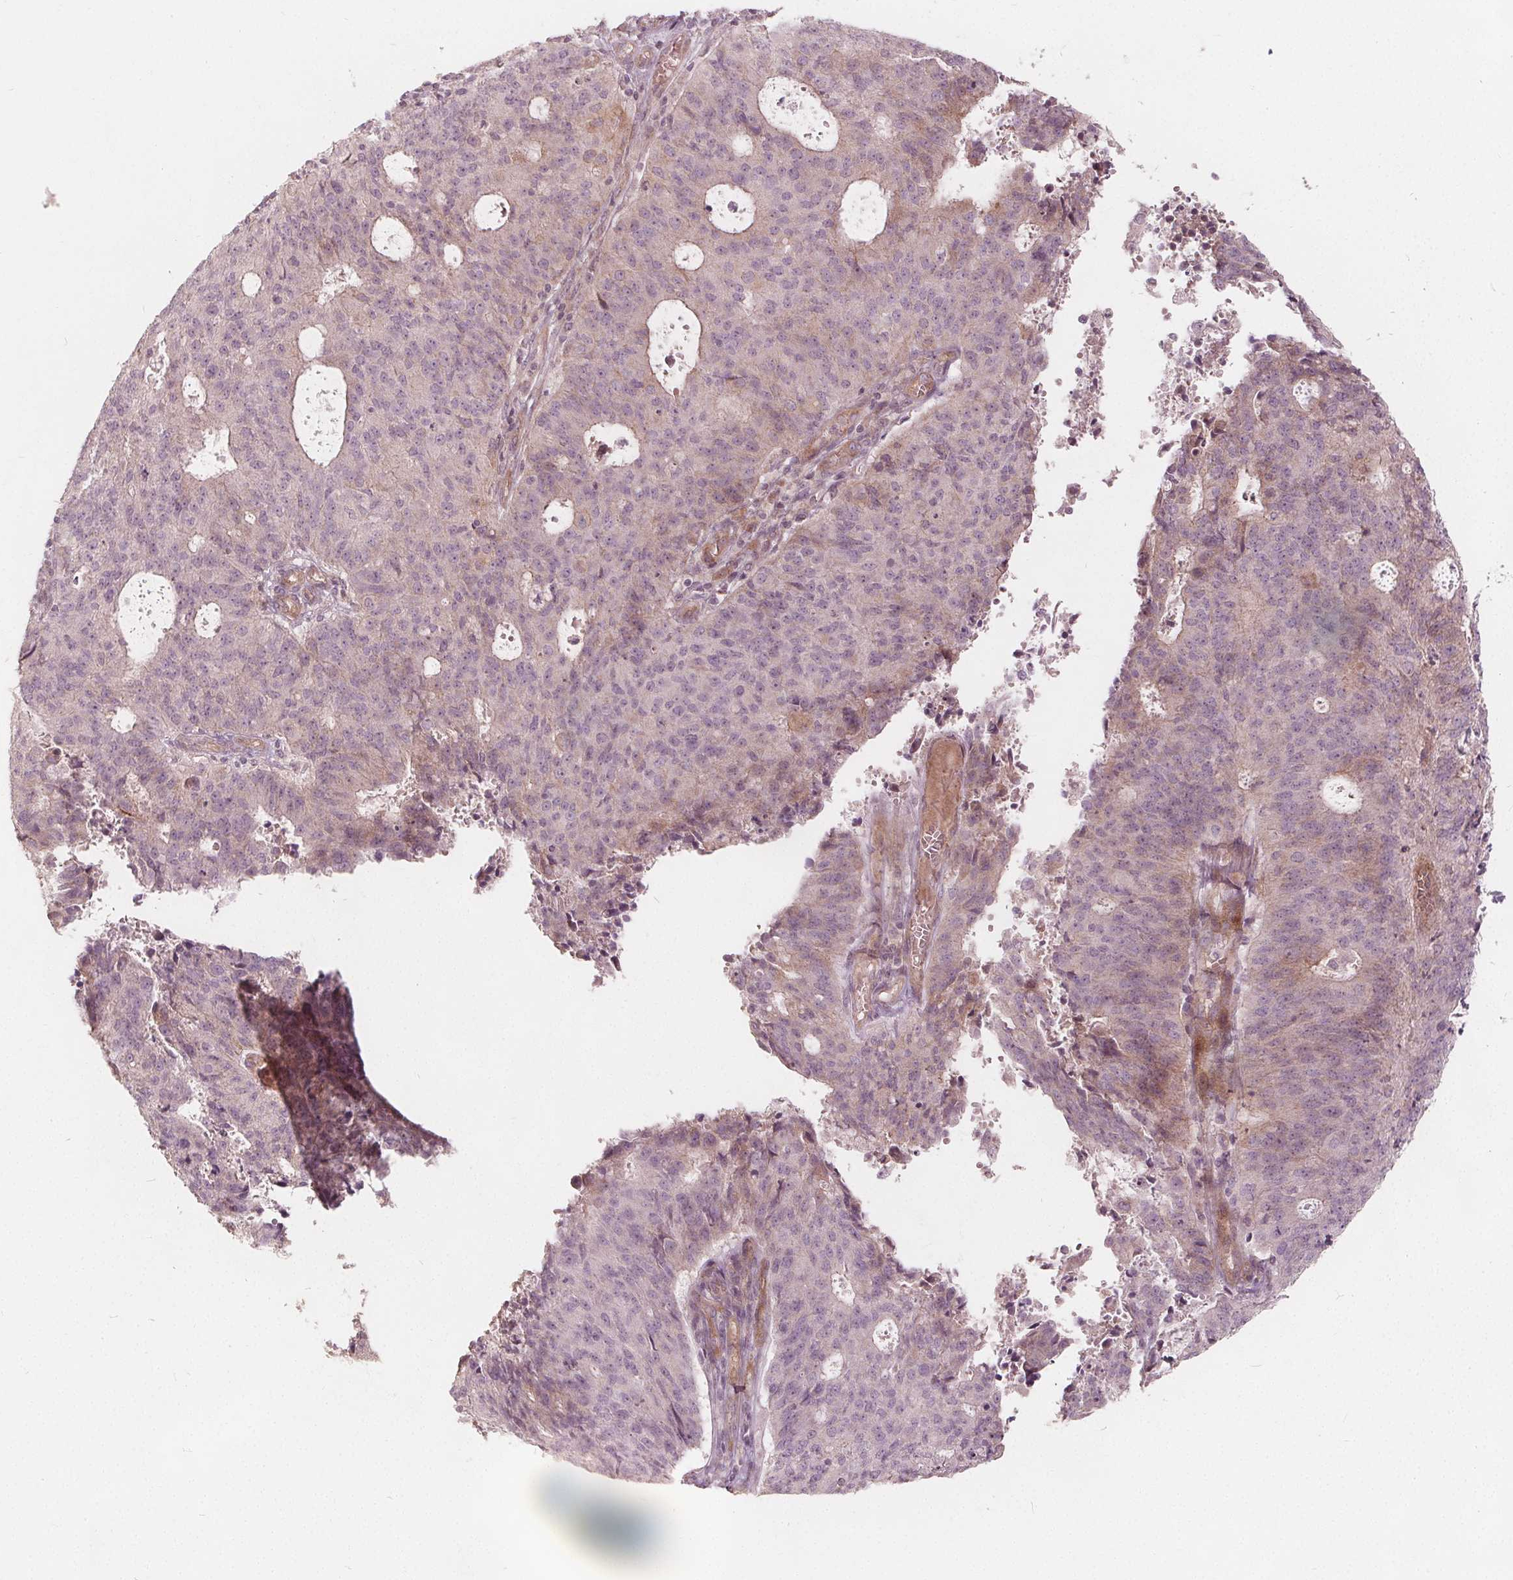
{"staining": {"intensity": "negative", "quantity": "none", "location": "none"}, "tissue": "endometrial cancer", "cell_type": "Tumor cells", "image_type": "cancer", "snomed": [{"axis": "morphology", "description": "Adenocarcinoma, NOS"}, {"axis": "topography", "description": "Endometrium"}], "caption": "Human endometrial adenocarcinoma stained for a protein using IHC displays no staining in tumor cells.", "gene": "PTPRT", "patient": {"sex": "female", "age": 82}}